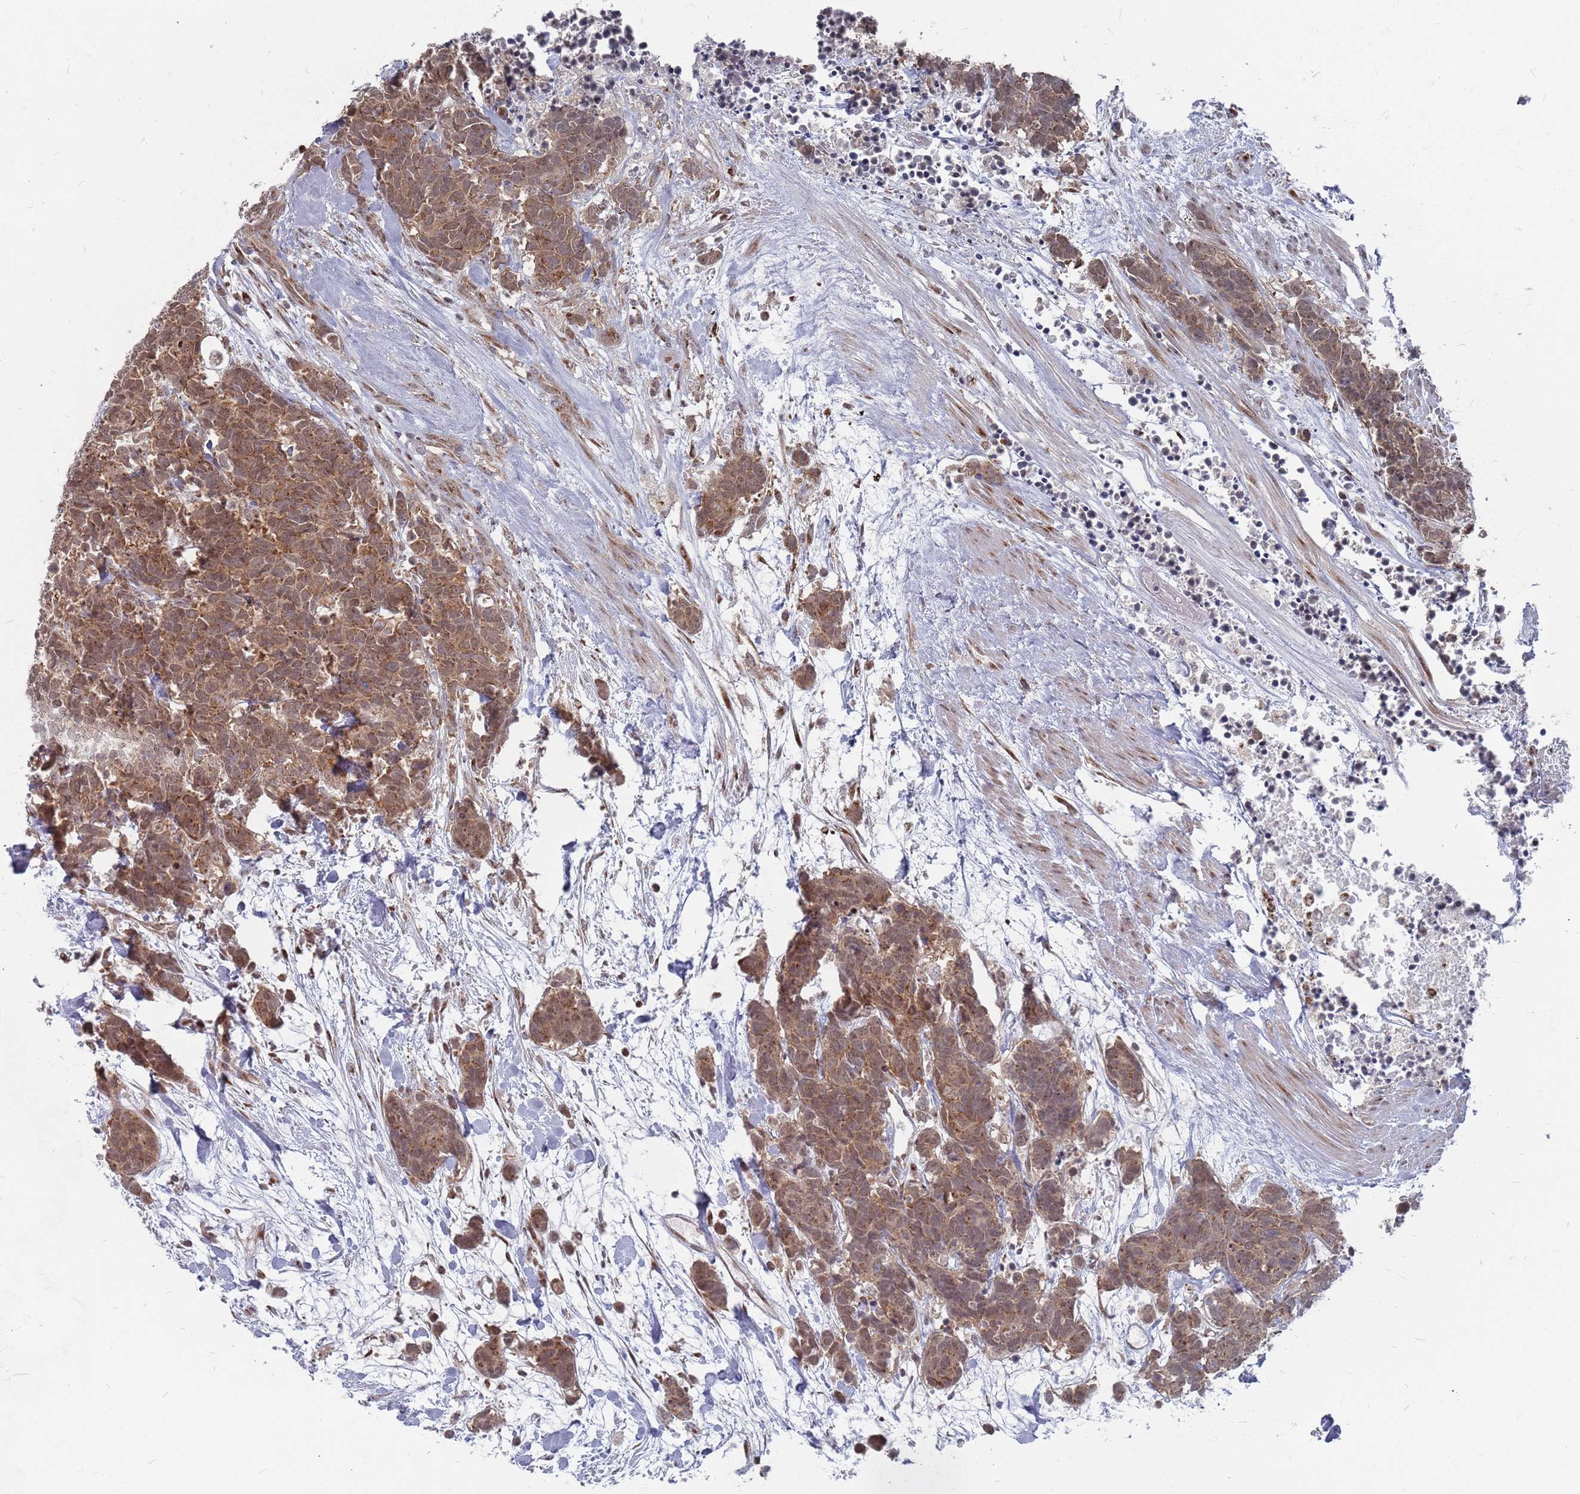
{"staining": {"intensity": "moderate", "quantity": ">75%", "location": "cytoplasmic/membranous"}, "tissue": "carcinoid", "cell_type": "Tumor cells", "image_type": "cancer", "snomed": [{"axis": "morphology", "description": "Carcinoma, NOS"}, {"axis": "morphology", "description": "Carcinoid, malignant, NOS"}, {"axis": "topography", "description": "Prostate"}], "caption": "IHC photomicrograph of malignant carcinoid stained for a protein (brown), which exhibits medium levels of moderate cytoplasmic/membranous positivity in approximately >75% of tumor cells.", "gene": "FMO4", "patient": {"sex": "male", "age": 57}}